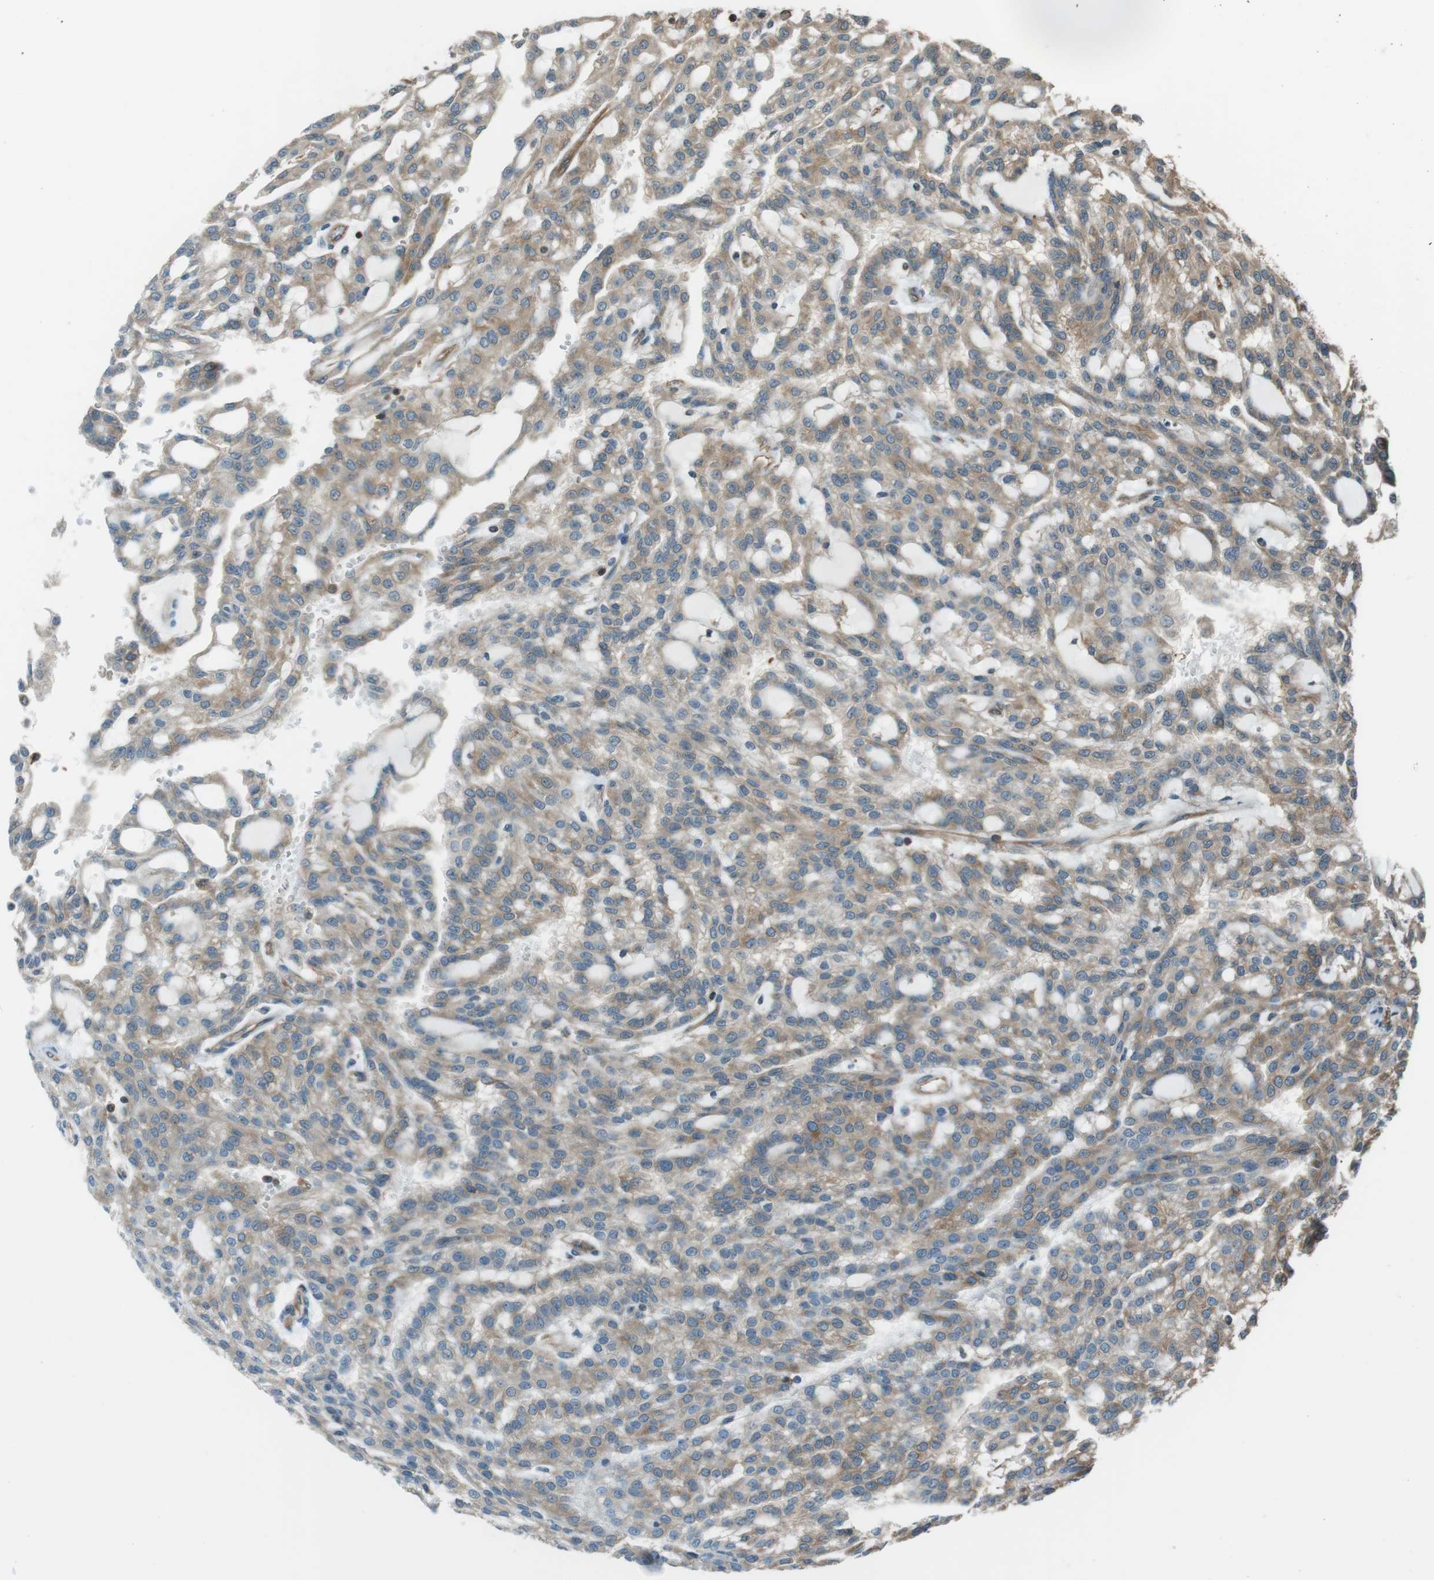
{"staining": {"intensity": "weak", "quantity": ">75%", "location": "cytoplasmic/membranous"}, "tissue": "renal cancer", "cell_type": "Tumor cells", "image_type": "cancer", "snomed": [{"axis": "morphology", "description": "Adenocarcinoma, NOS"}, {"axis": "topography", "description": "Kidney"}], "caption": "There is low levels of weak cytoplasmic/membranous positivity in tumor cells of adenocarcinoma (renal), as demonstrated by immunohistochemical staining (brown color).", "gene": "PA2G4", "patient": {"sex": "male", "age": 63}}